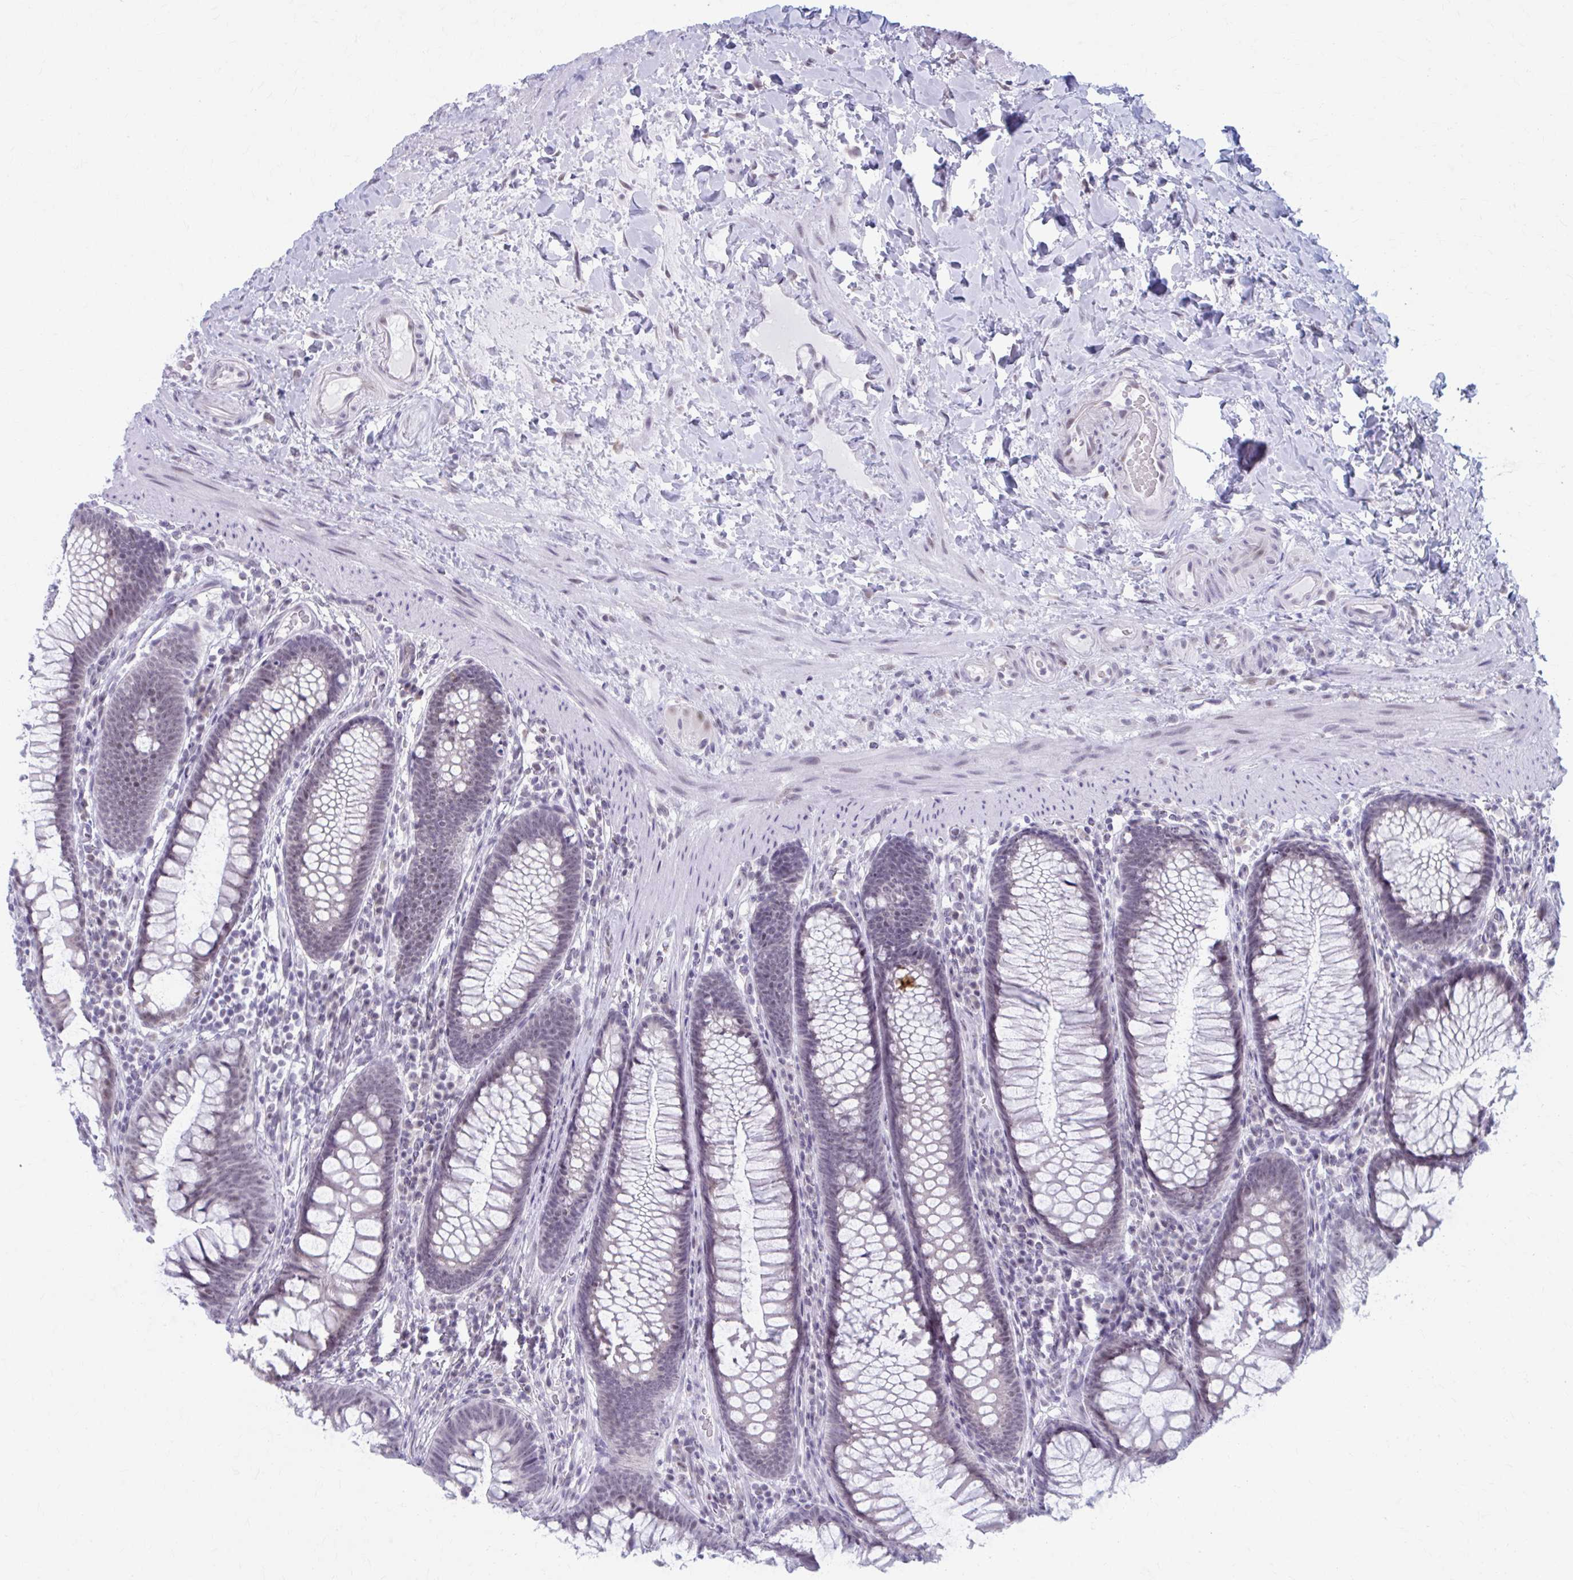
{"staining": {"intensity": "negative", "quantity": "none", "location": "none"}, "tissue": "colon", "cell_type": "Endothelial cells", "image_type": "normal", "snomed": [{"axis": "morphology", "description": "Normal tissue, NOS"}, {"axis": "morphology", "description": "Adenoma, NOS"}, {"axis": "topography", "description": "Soft tissue"}, {"axis": "topography", "description": "Colon"}], "caption": "The immunohistochemistry (IHC) histopathology image has no significant staining in endothelial cells of colon. (Immunohistochemistry, brightfield microscopy, high magnification).", "gene": "CCDC105", "patient": {"sex": "male", "age": 47}}